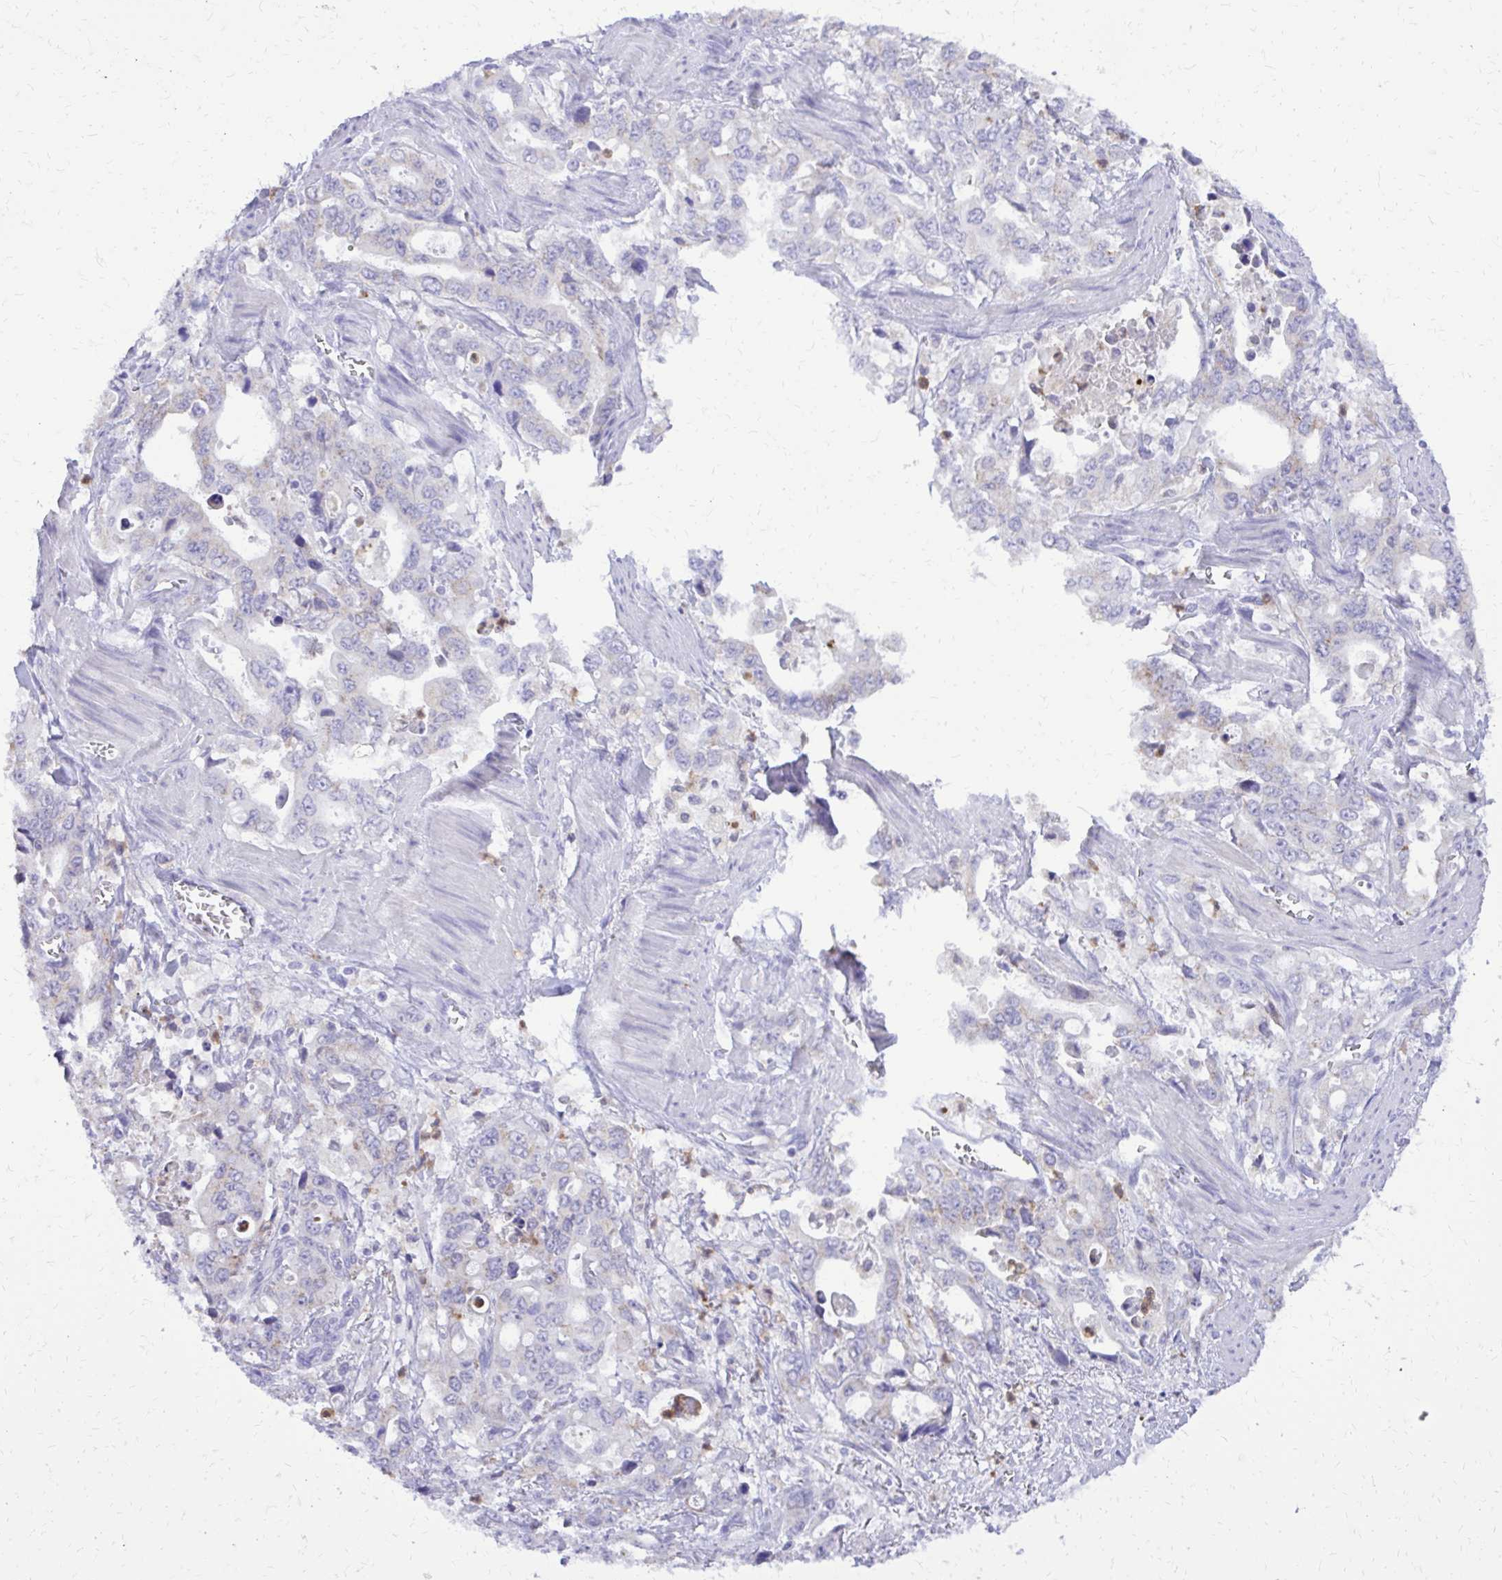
{"staining": {"intensity": "negative", "quantity": "none", "location": "none"}, "tissue": "stomach cancer", "cell_type": "Tumor cells", "image_type": "cancer", "snomed": [{"axis": "morphology", "description": "Adenocarcinoma, NOS"}, {"axis": "topography", "description": "Stomach, upper"}], "caption": "There is no significant staining in tumor cells of stomach cancer (adenocarcinoma).", "gene": "CAT", "patient": {"sex": "male", "age": 74}}